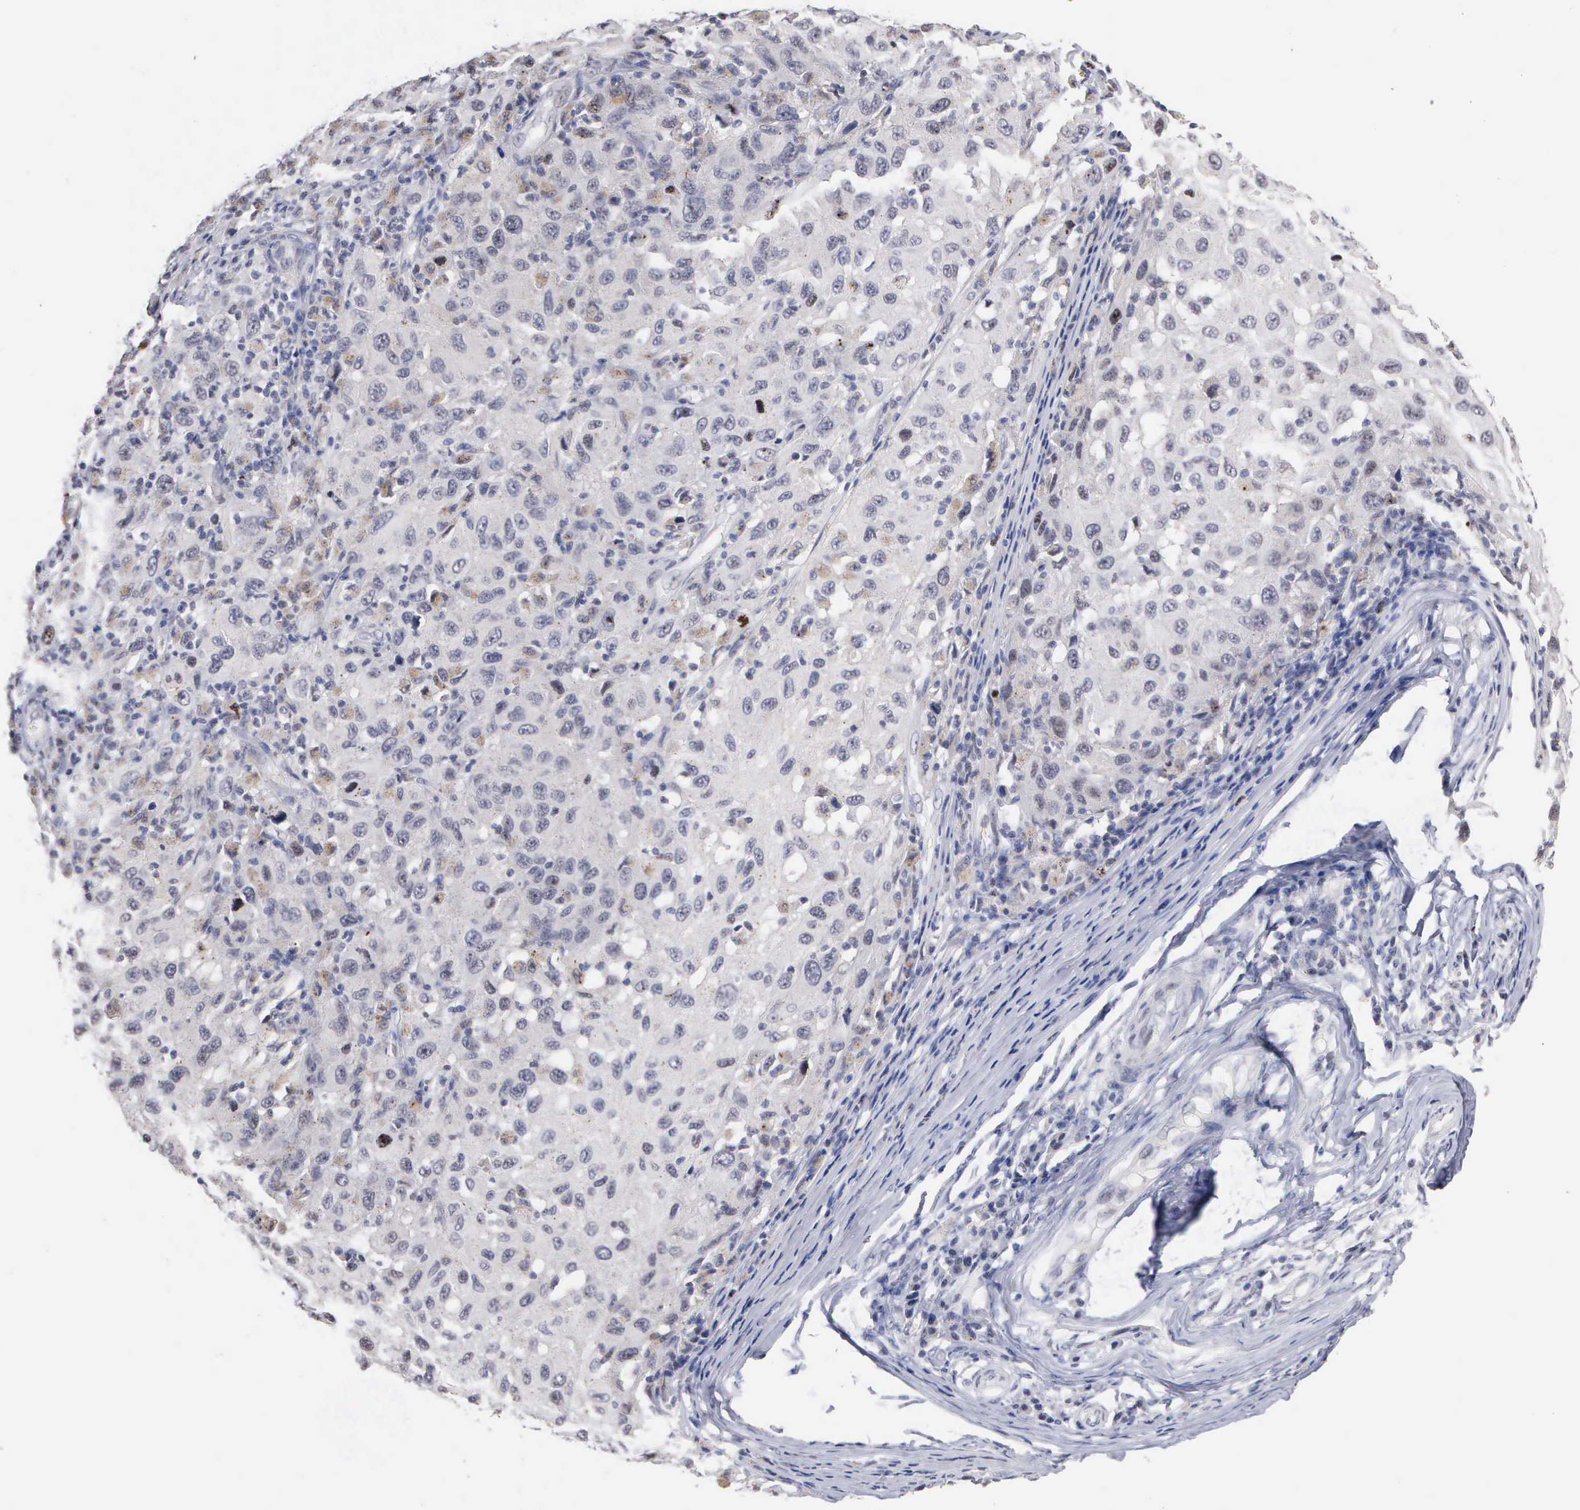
{"staining": {"intensity": "negative", "quantity": "none", "location": "none"}, "tissue": "melanoma", "cell_type": "Tumor cells", "image_type": "cancer", "snomed": [{"axis": "morphology", "description": "Malignant melanoma, NOS"}, {"axis": "topography", "description": "Skin"}], "caption": "A photomicrograph of human malignant melanoma is negative for staining in tumor cells. Nuclei are stained in blue.", "gene": "KDM6A", "patient": {"sex": "female", "age": 77}}